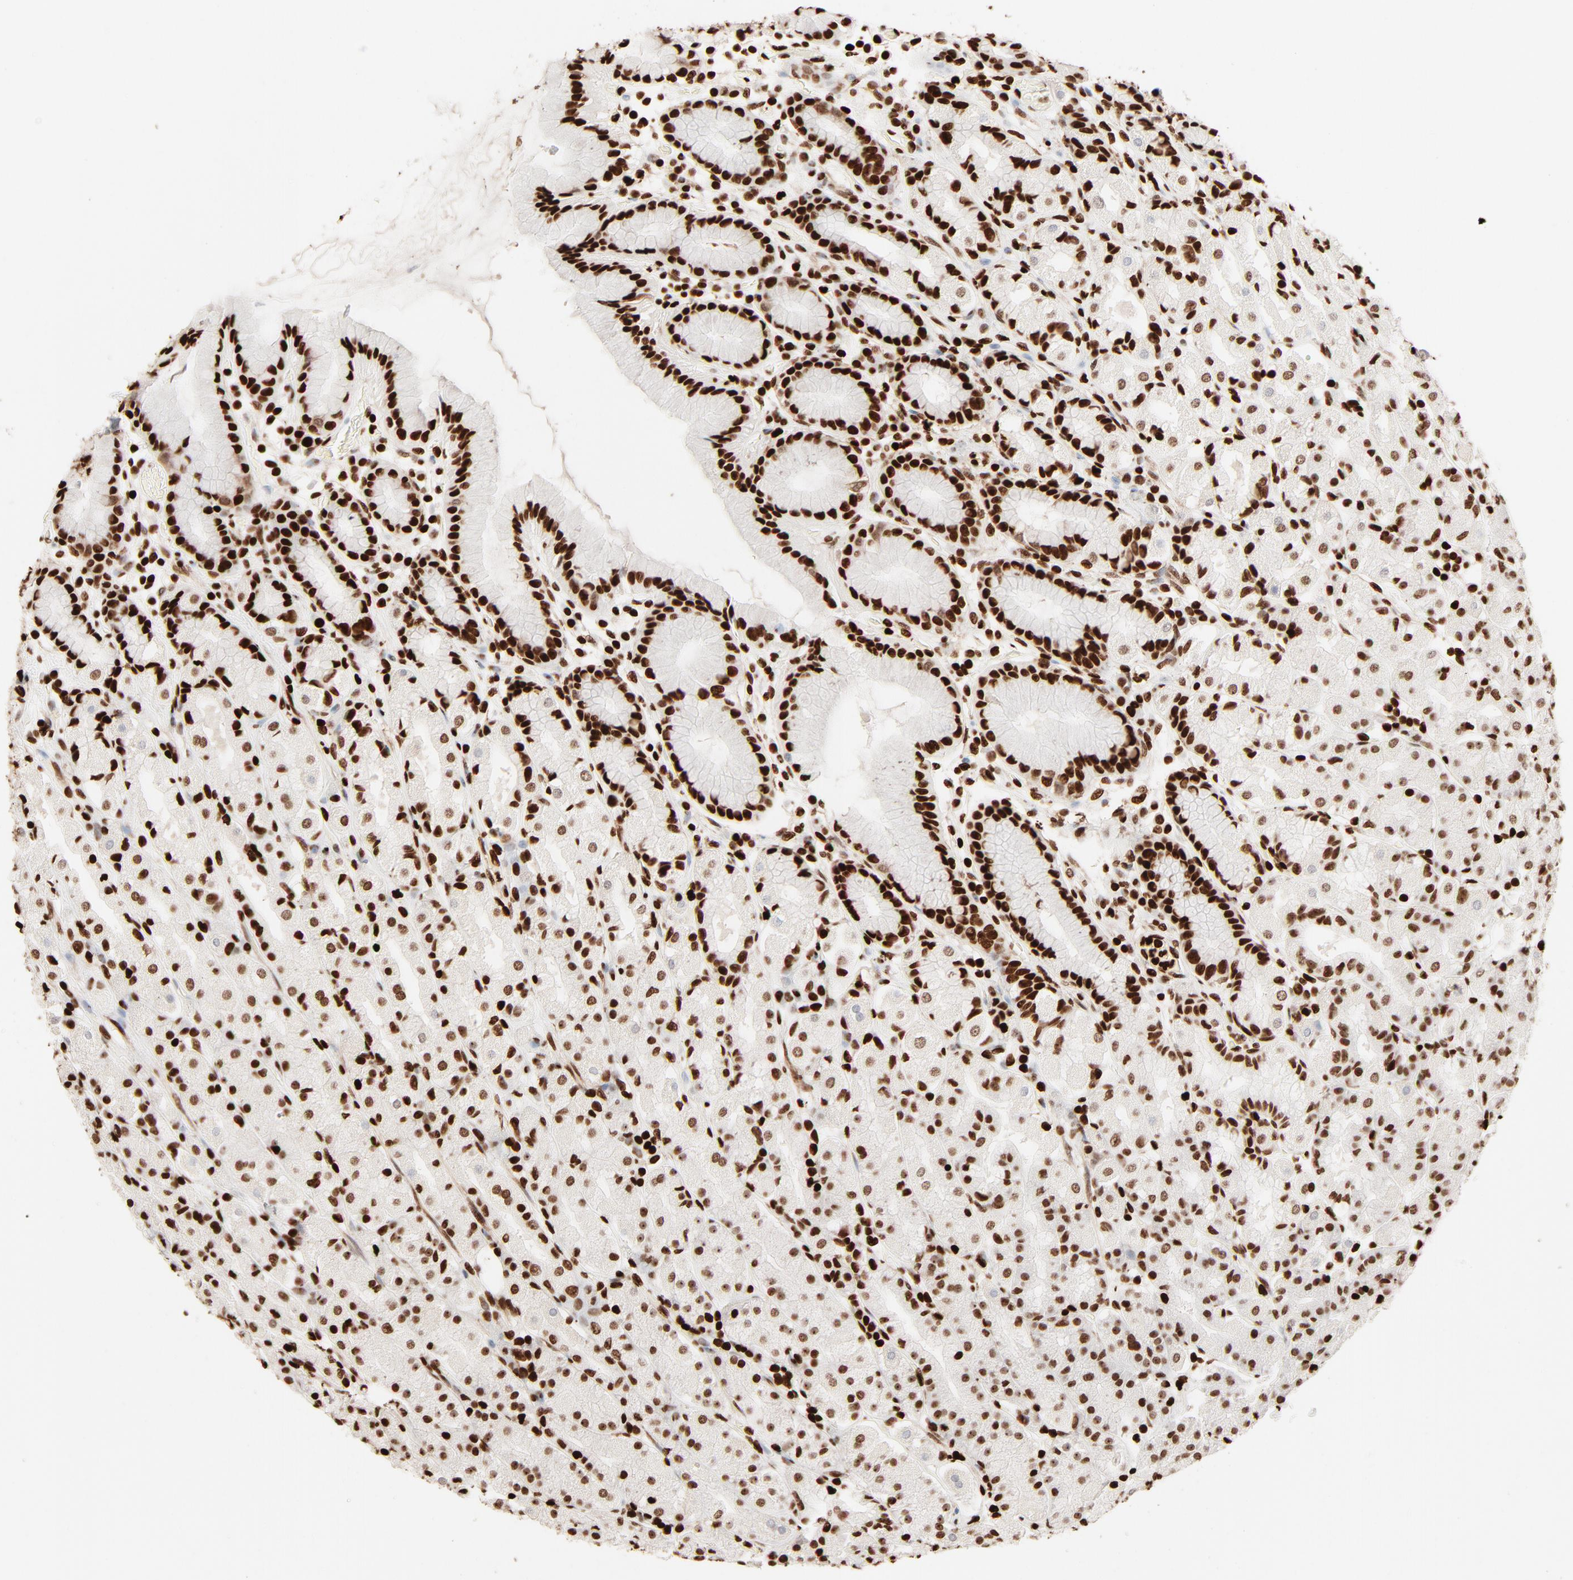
{"staining": {"intensity": "strong", "quantity": ">75%", "location": "nuclear"}, "tissue": "stomach", "cell_type": "Glandular cells", "image_type": "normal", "snomed": [{"axis": "morphology", "description": "Normal tissue, NOS"}, {"axis": "topography", "description": "Stomach, upper"}], "caption": "Glandular cells demonstrate strong nuclear expression in about >75% of cells in benign stomach. The protein is stained brown, and the nuclei are stained in blue (DAB (3,3'-diaminobenzidine) IHC with brightfield microscopy, high magnification).", "gene": "HMGB1", "patient": {"sex": "male", "age": 68}}